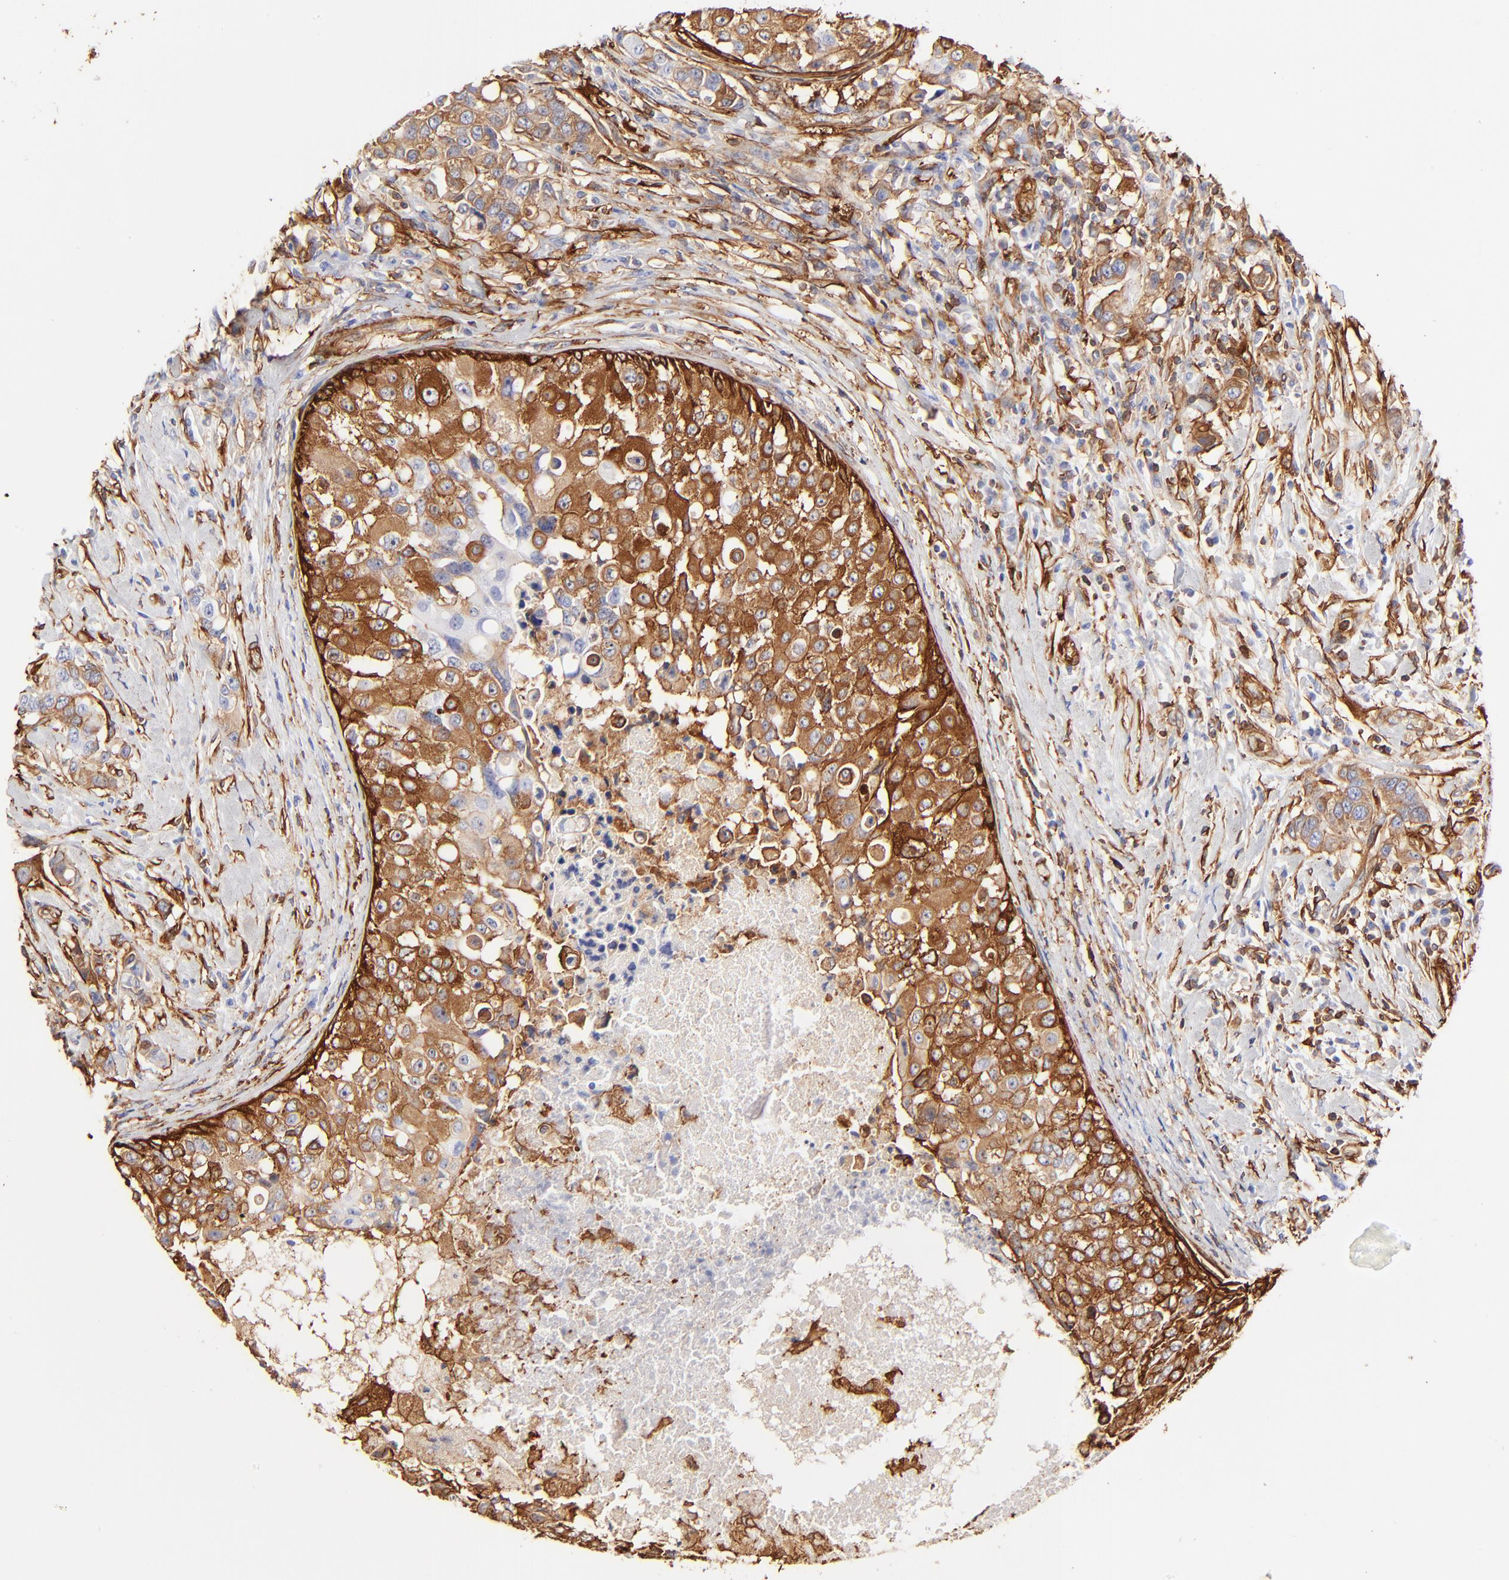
{"staining": {"intensity": "strong", "quantity": ">75%", "location": "cytoplasmic/membranous"}, "tissue": "breast cancer", "cell_type": "Tumor cells", "image_type": "cancer", "snomed": [{"axis": "morphology", "description": "Duct carcinoma"}, {"axis": "topography", "description": "Breast"}], "caption": "Immunohistochemical staining of breast cancer (intraductal carcinoma) displays strong cytoplasmic/membranous protein staining in approximately >75% of tumor cells.", "gene": "FLNA", "patient": {"sex": "female", "age": 27}}